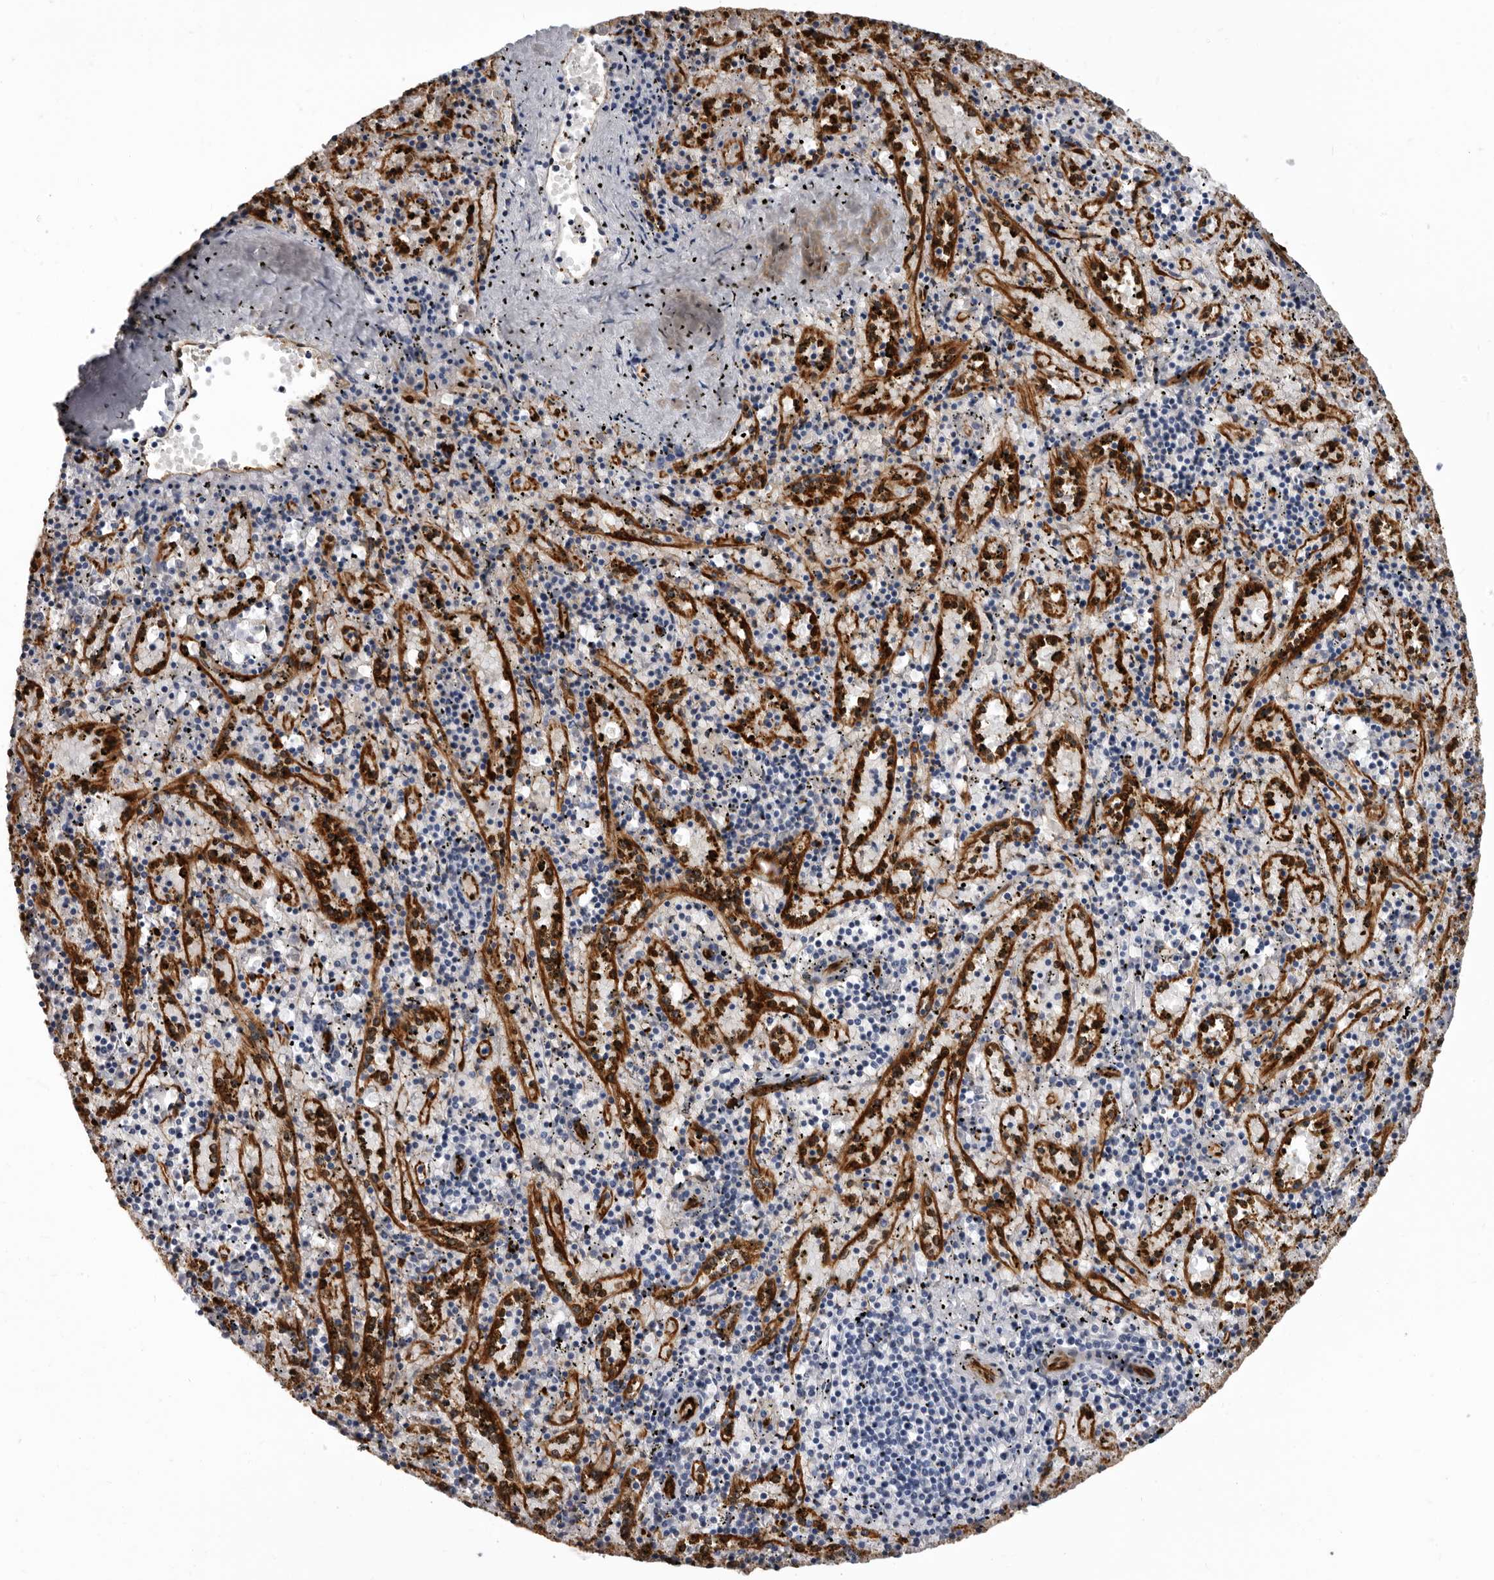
{"staining": {"intensity": "negative", "quantity": "none", "location": "none"}, "tissue": "spleen", "cell_type": "Cells in red pulp", "image_type": "normal", "snomed": [{"axis": "morphology", "description": "Normal tissue, NOS"}, {"axis": "topography", "description": "Spleen"}], "caption": "Cells in red pulp are negative for brown protein staining in normal spleen. (DAB (3,3'-diaminobenzidine) immunohistochemistry with hematoxylin counter stain).", "gene": "ENAH", "patient": {"sex": "male", "age": 11}}